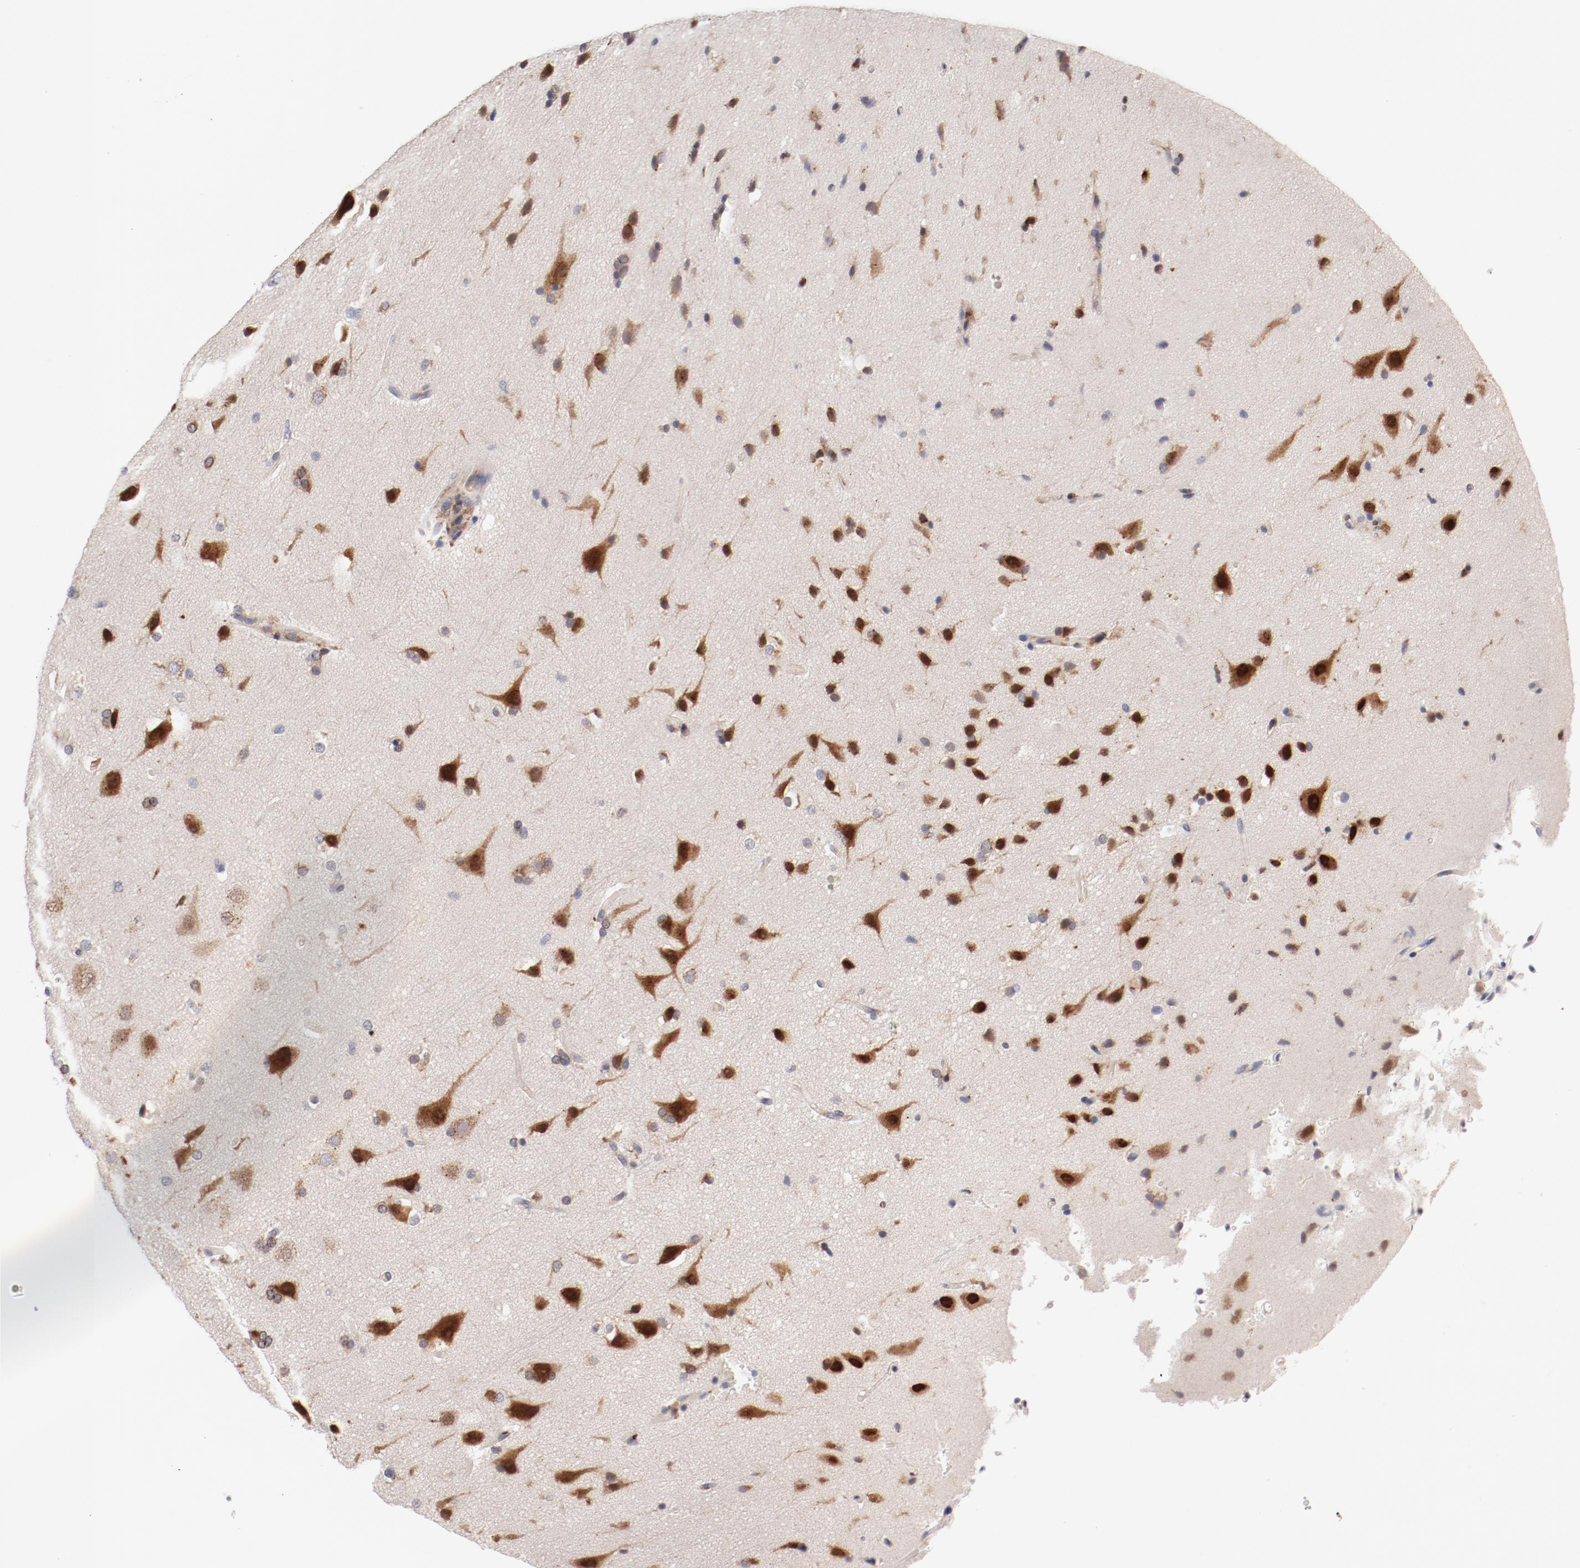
{"staining": {"intensity": "moderate", "quantity": ">75%", "location": "cytoplasmic/membranous,nuclear"}, "tissue": "glioma", "cell_type": "Tumor cells", "image_type": "cancer", "snomed": [{"axis": "morphology", "description": "Glioma, malignant, Low grade"}, {"axis": "topography", "description": "Cerebral cortex"}], "caption": "The immunohistochemical stain labels moderate cytoplasmic/membranous and nuclear expression in tumor cells of low-grade glioma (malignant) tissue.", "gene": "RPL12", "patient": {"sex": "female", "age": 47}}